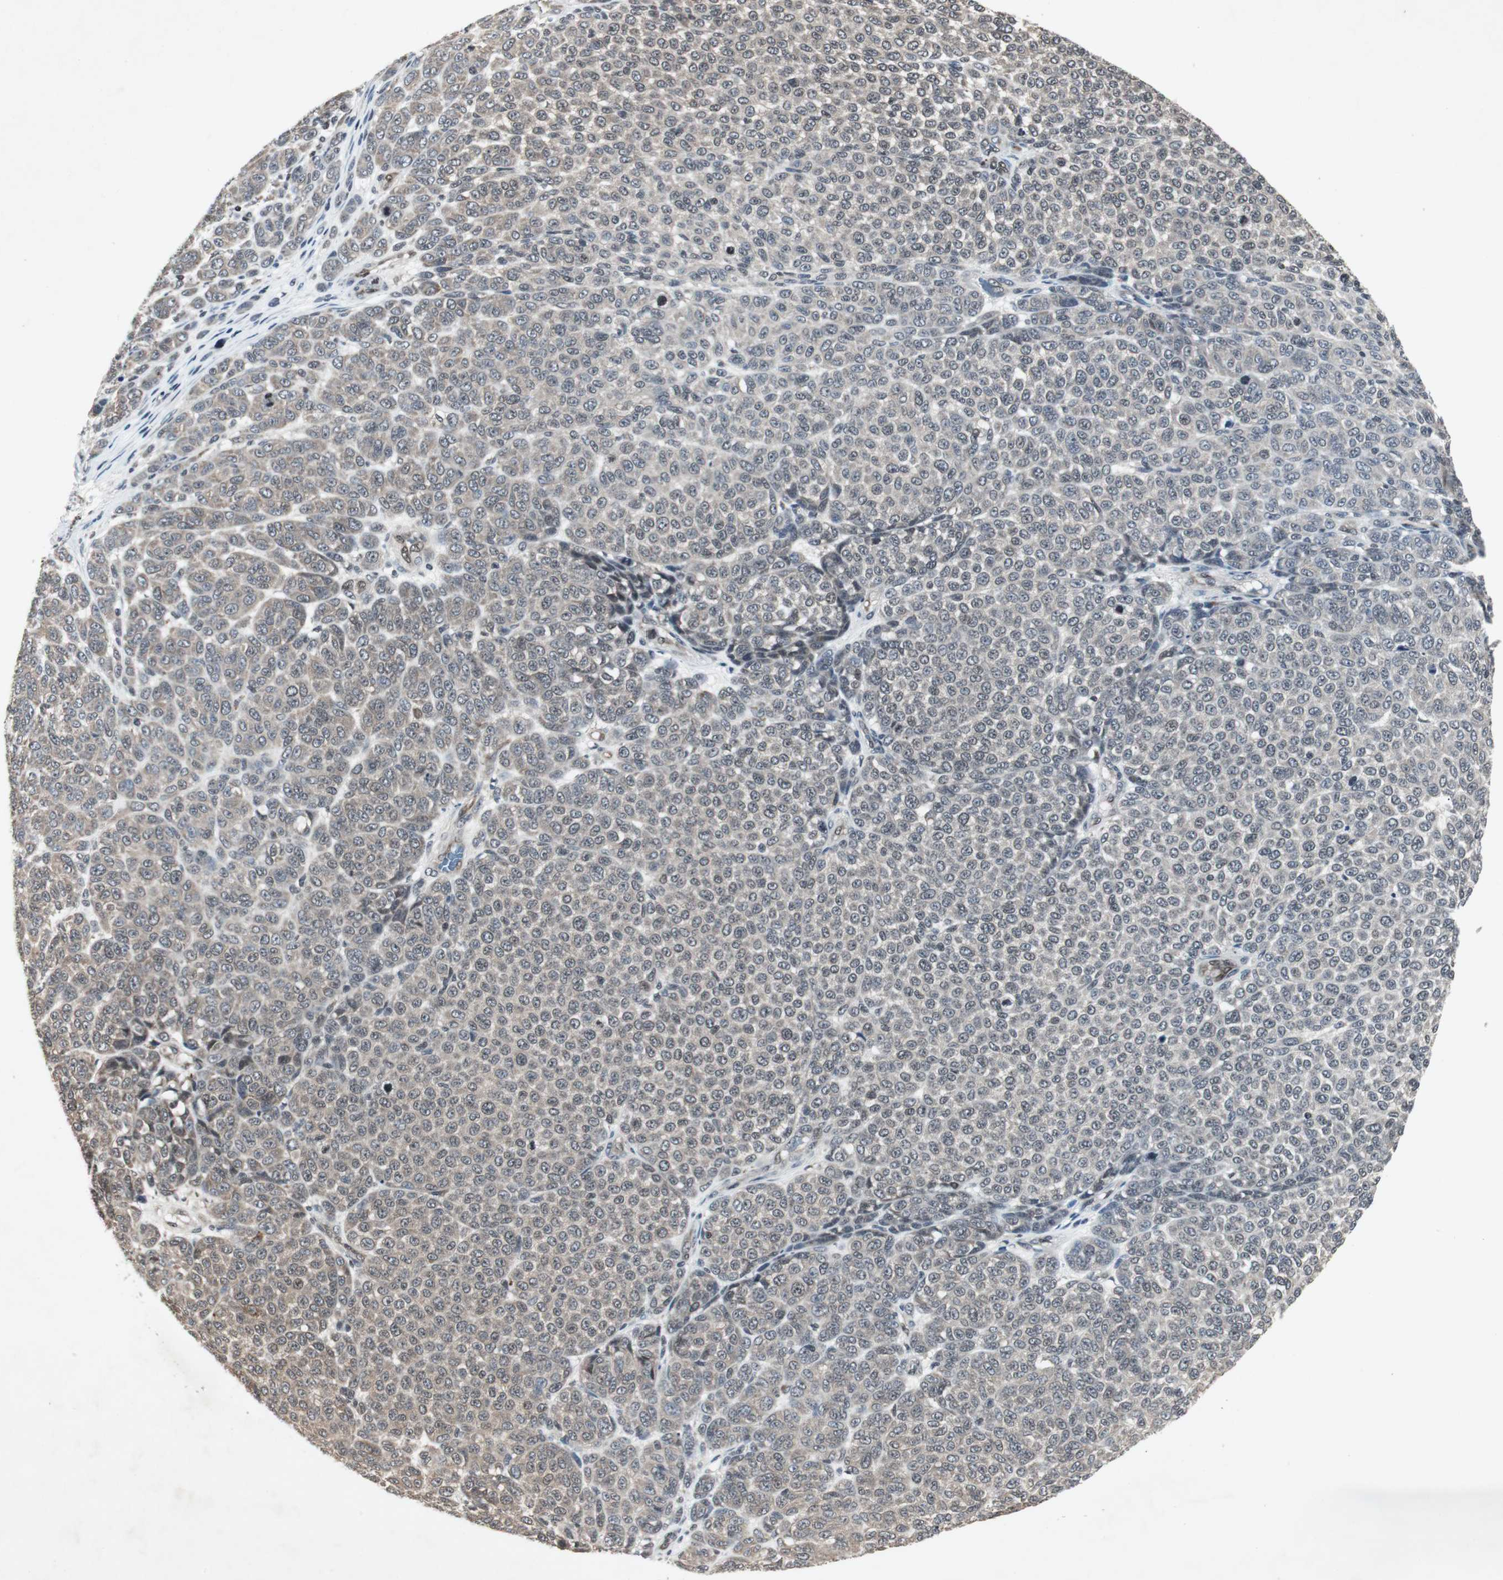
{"staining": {"intensity": "negative", "quantity": "none", "location": "none"}, "tissue": "melanoma", "cell_type": "Tumor cells", "image_type": "cancer", "snomed": [{"axis": "morphology", "description": "Malignant melanoma, NOS"}, {"axis": "topography", "description": "Skin"}], "caption": "Histopathology image shows no protein staining in tumor cells of malignant melanoma tissue.", "gene": "SMAD1", "patient": {"sex": "male", "age": 59}}